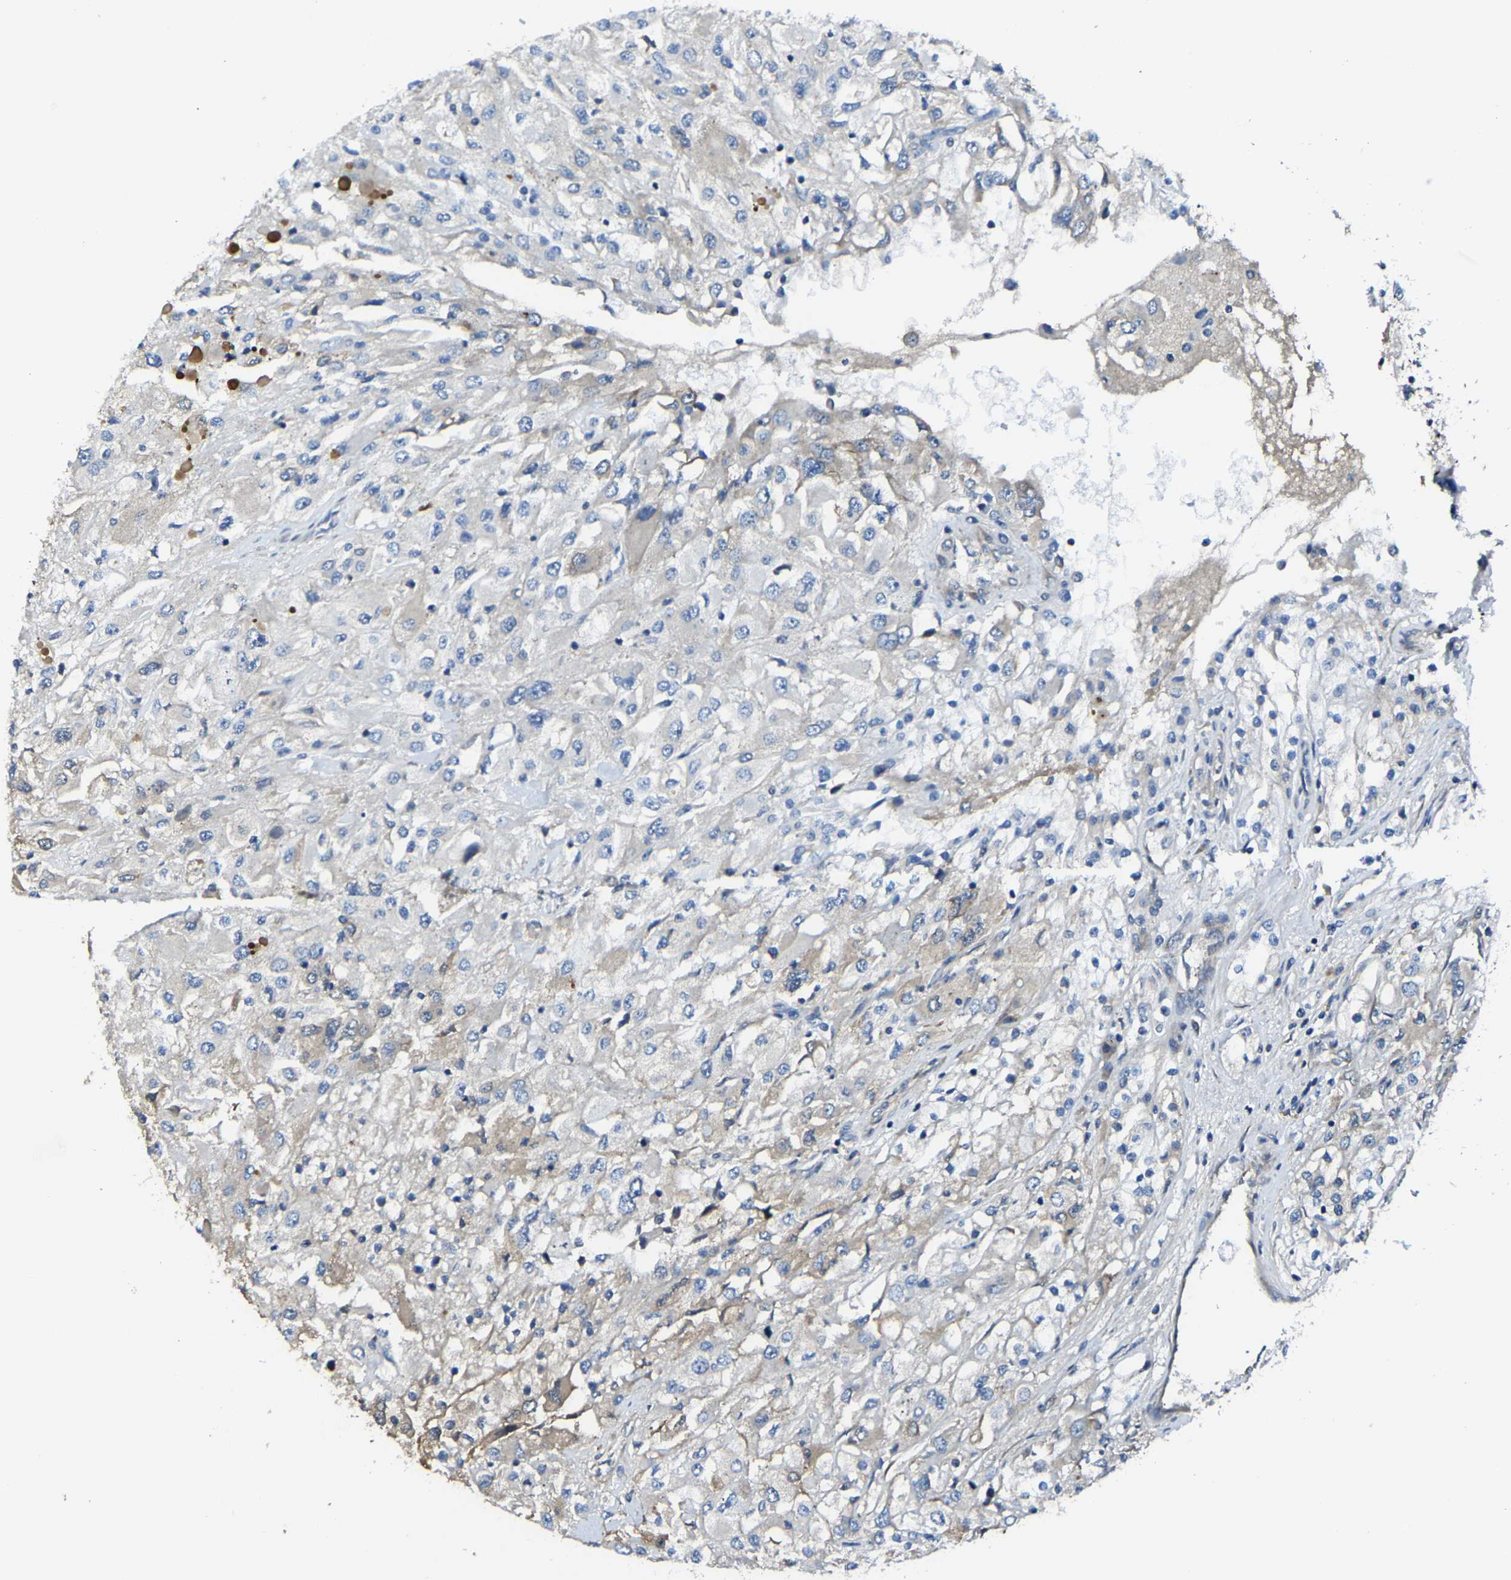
{"staining": {"intensity": "negative", "quantity": "none", "location": "none"}, "tissue": "renal cancer", "cell_type": "Tumor cells", "image_type": "cancer", "snomed": [{"axis": "morphology", "description": "Adenocarcinoma, NOS"}, {"axis": "topography", "description": "Kidney"}], "caption": "Photomicrograph shows no significant protein expression in tumor cells of adenocarcinoma (renal).", "gene": "G3BP2", "patient": {"sex": "female", "age": 52}}